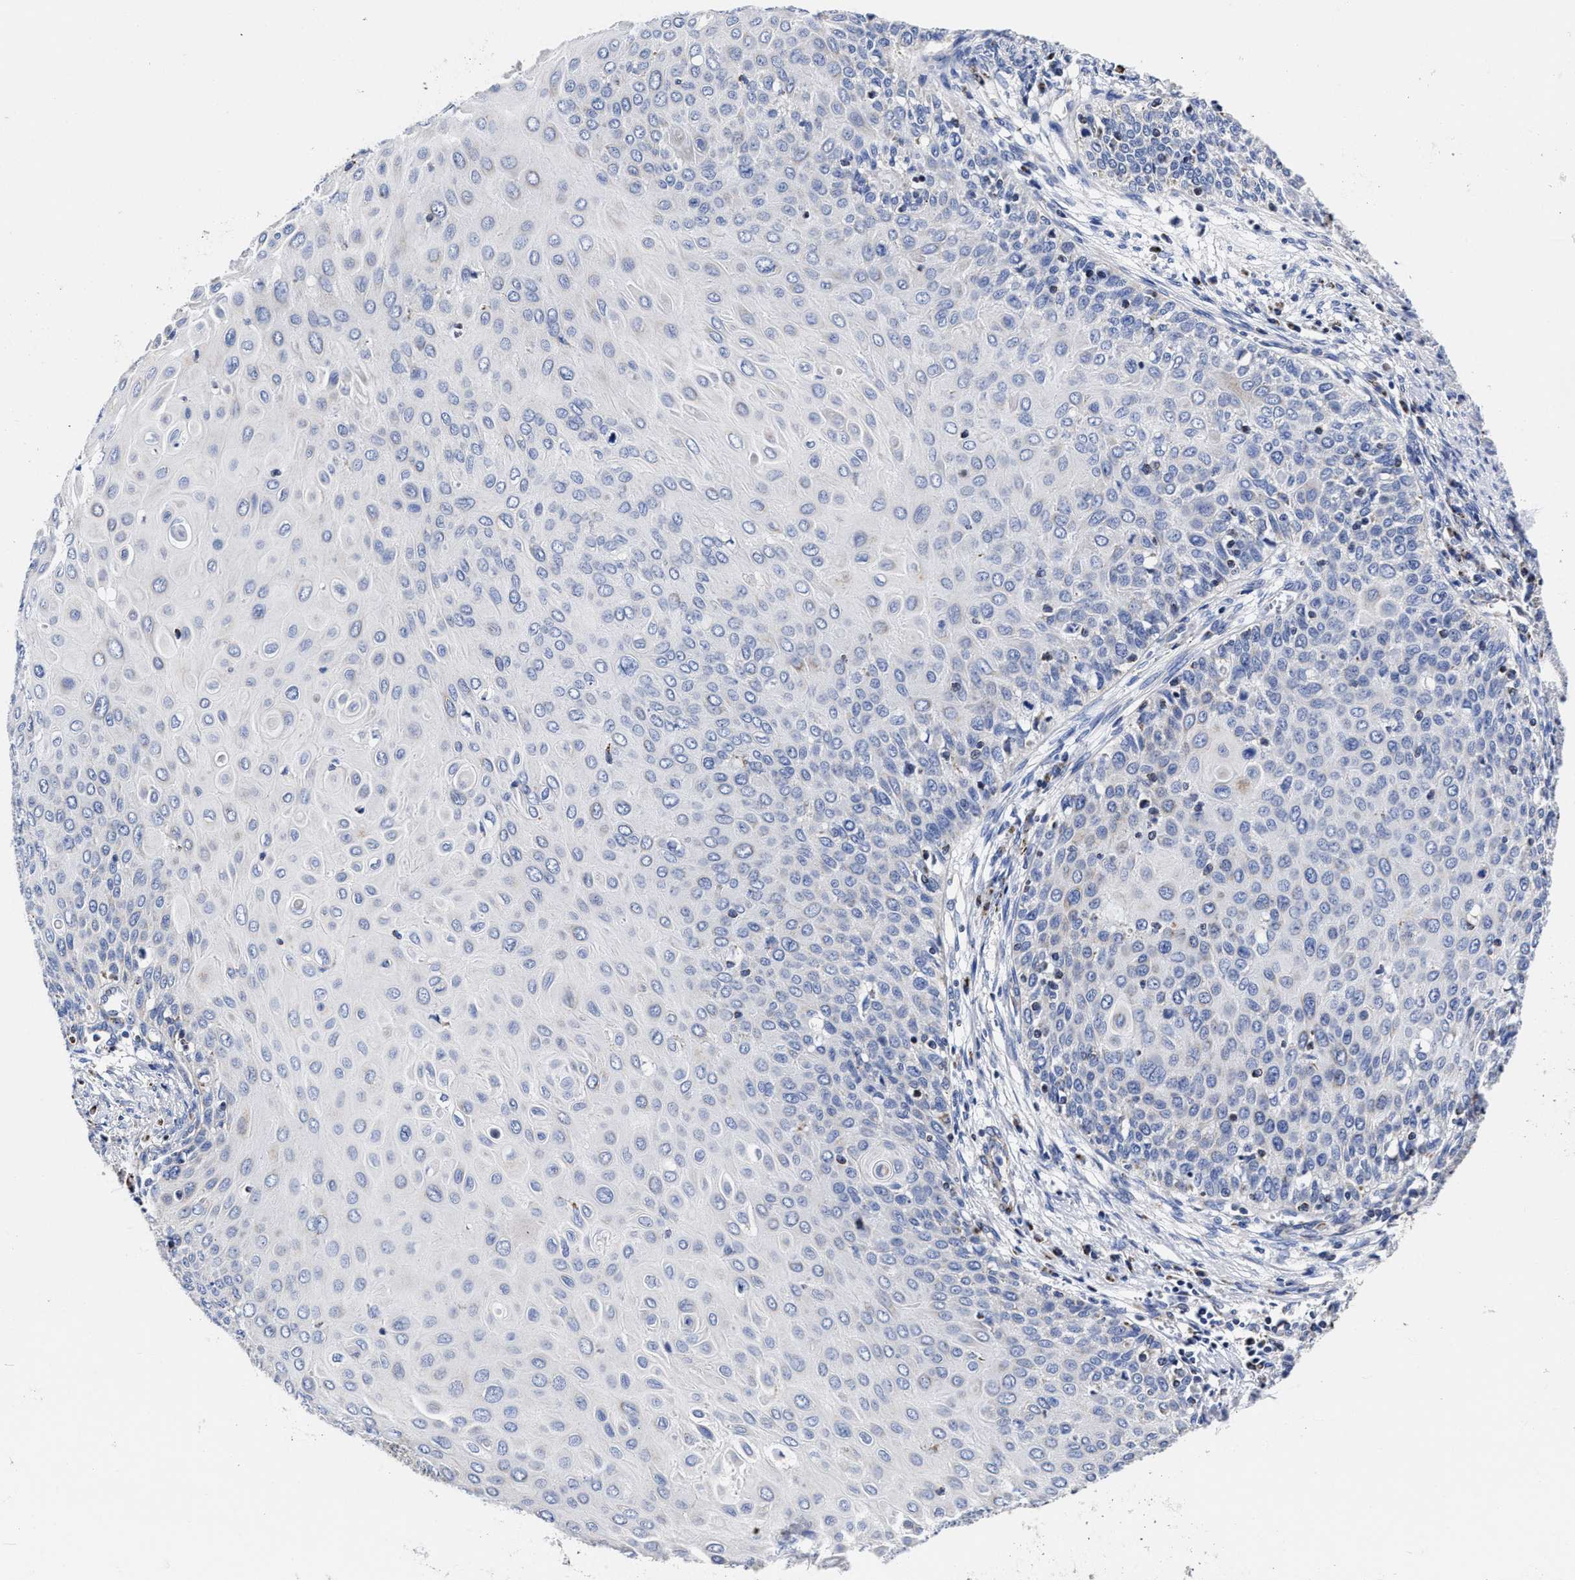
{"staining": {"intensity": "negative", "quantity": "none", "location": "none"}, "tissue": "cervical cancer", "cell_type": "Tumor cells", "image_type": "cancer", "snomed": [{"axis": "morphology", "description": "Squamous cell carcinoma, NOS"}, {"axis": "topography", "description": "Cervix"}], "caption": "A micrograph of human cervical squamous cell carcinoma is negative for staining in tumor cells. The staining was performed using DAB to visualize the protein expression in brown, while the nuclei were stained in blue with hematoxylin (Magnification: 20x).", "gene": "HINT2", "patient": {"sex": "female", "age": 39}}